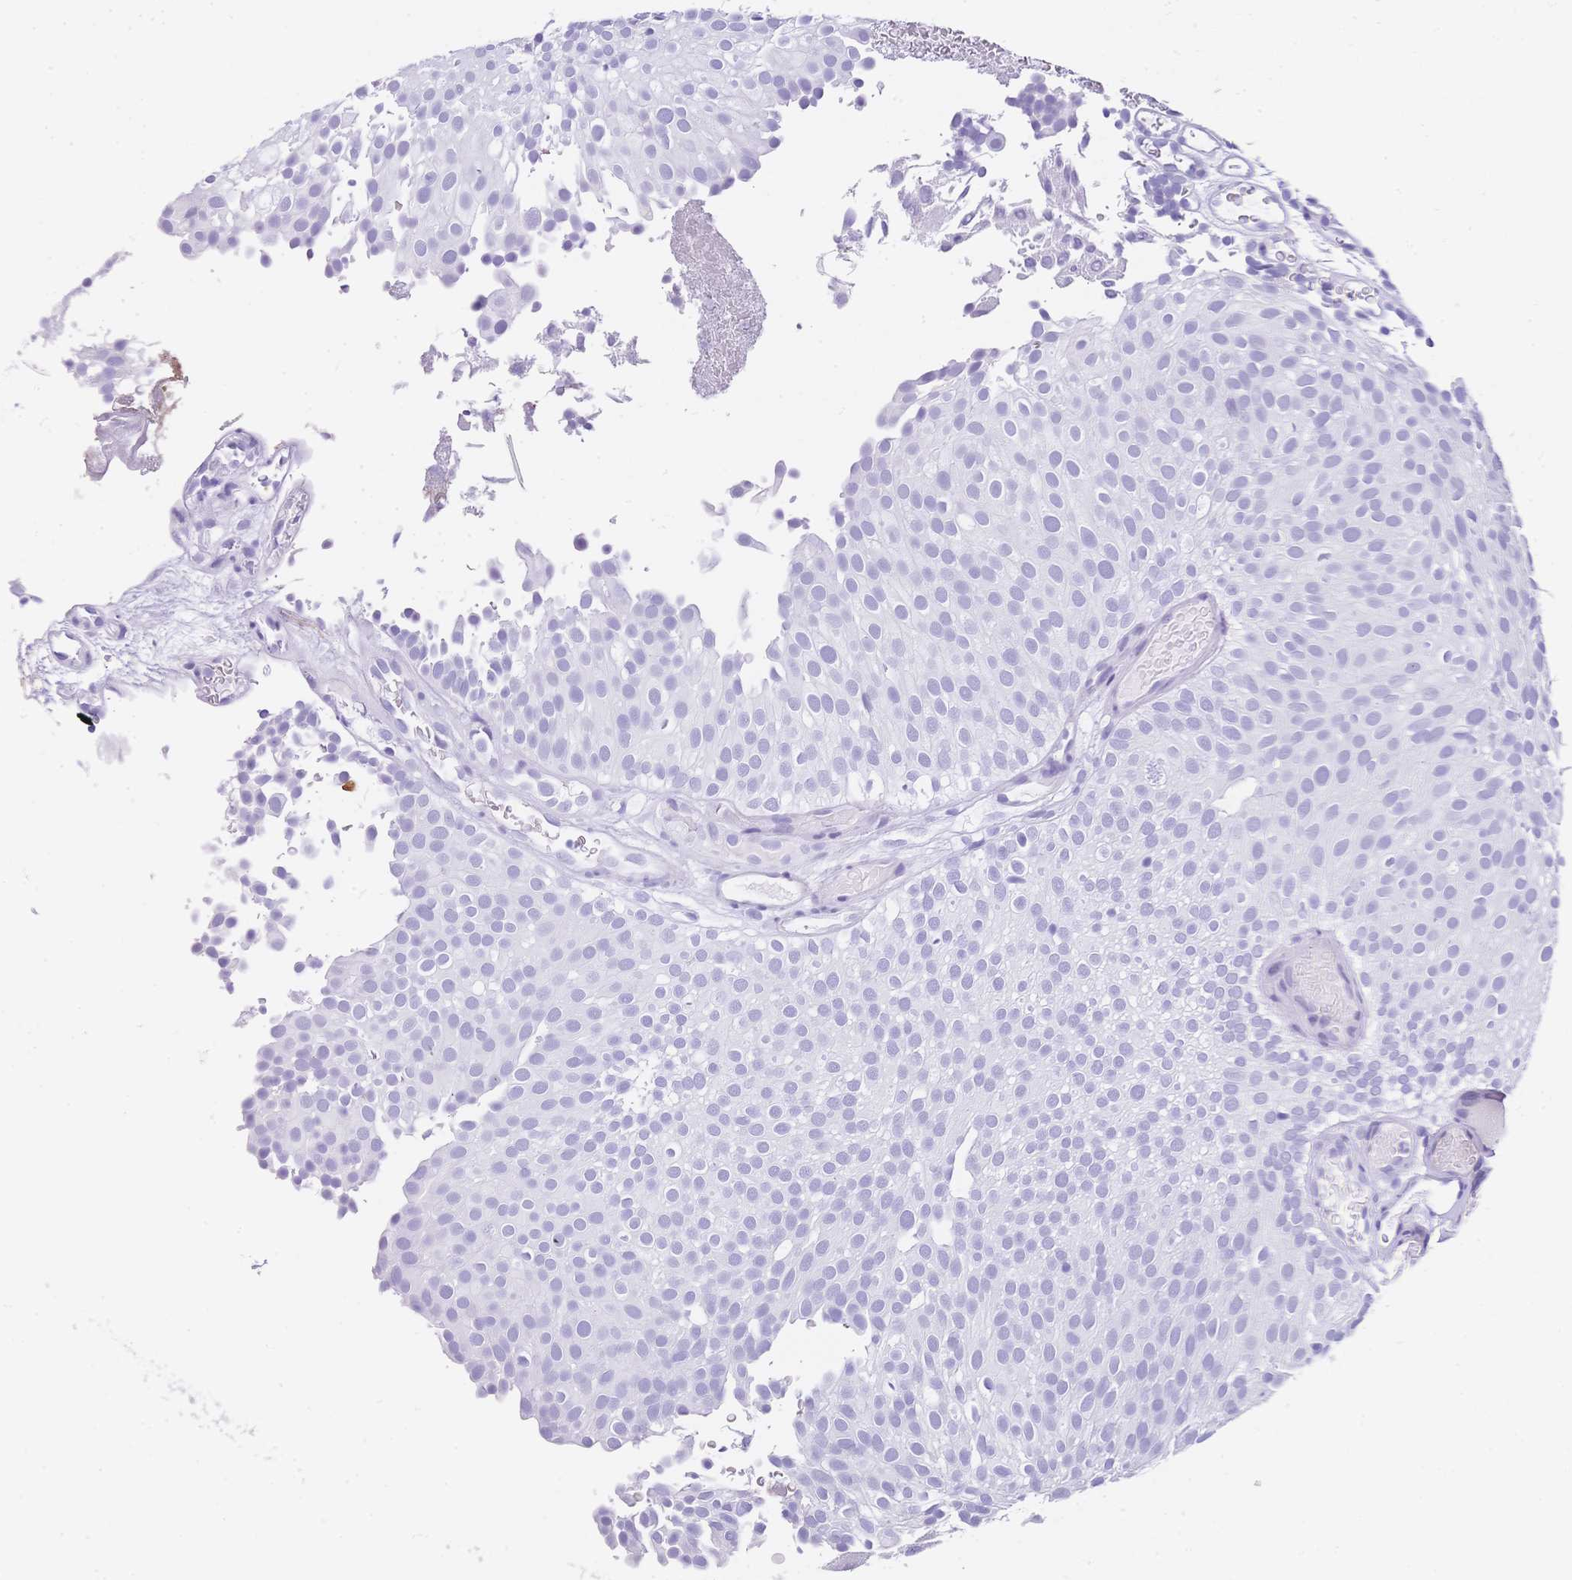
{"staining": {"intensity": "negative", "quantity": "none", "location": "none"}, "tissue": "urothelial cancer", "cell_type": "Tumor cells", "image_type": "cancer", "snomed": [{"axis": "morphology", "description": "Urothelial carcinoma, Low grade"}, {"axis": "topography", "description": "Urinary bladder"}], "caption": "Tumor cells are negative for protein expression in human urothelial cancer.", "gene": "MUC21", "patient": {"sex": "male", "age": 78}}